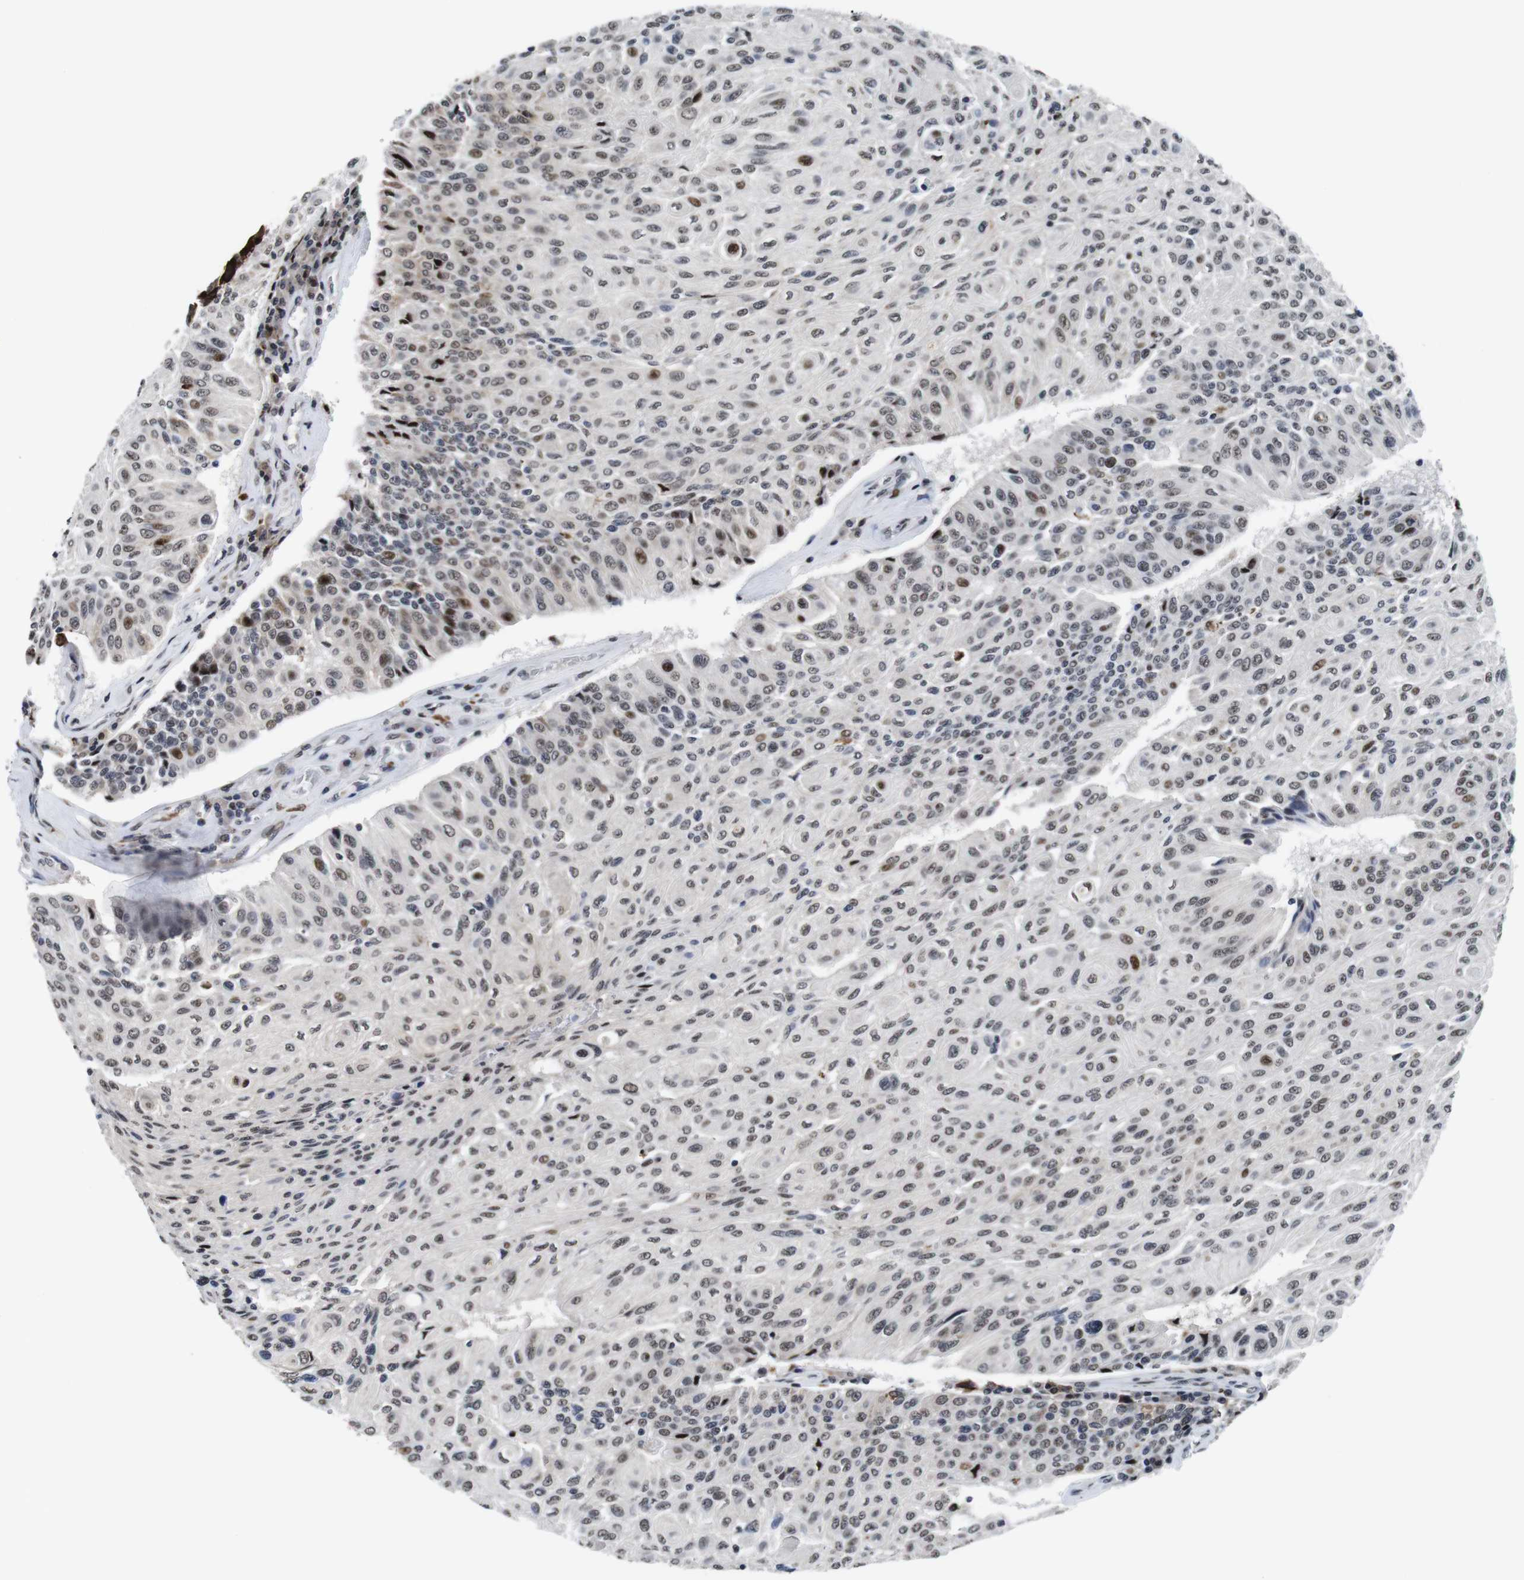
{"staining": {"intensity": "strong", "quantity": "<25%", "location": "nuclear"}, "tissue": "urothelial cancer", "cell_type": "Tumor cells", "image_type": "cancer", "snomed": [{"axis": "morphology", "description": "Urothelial carcinoma, High grade"}, {"axis": "topography", "description": "Urinary bladder"}], "caption": "Immunohistochemistry of human urothelial cancer demonstrates medium levels of strong nuclear staining in approximately <25% of tumor cells.", "gene": "EIF4G1", "patient": {"sex": "male", "age": 66}}